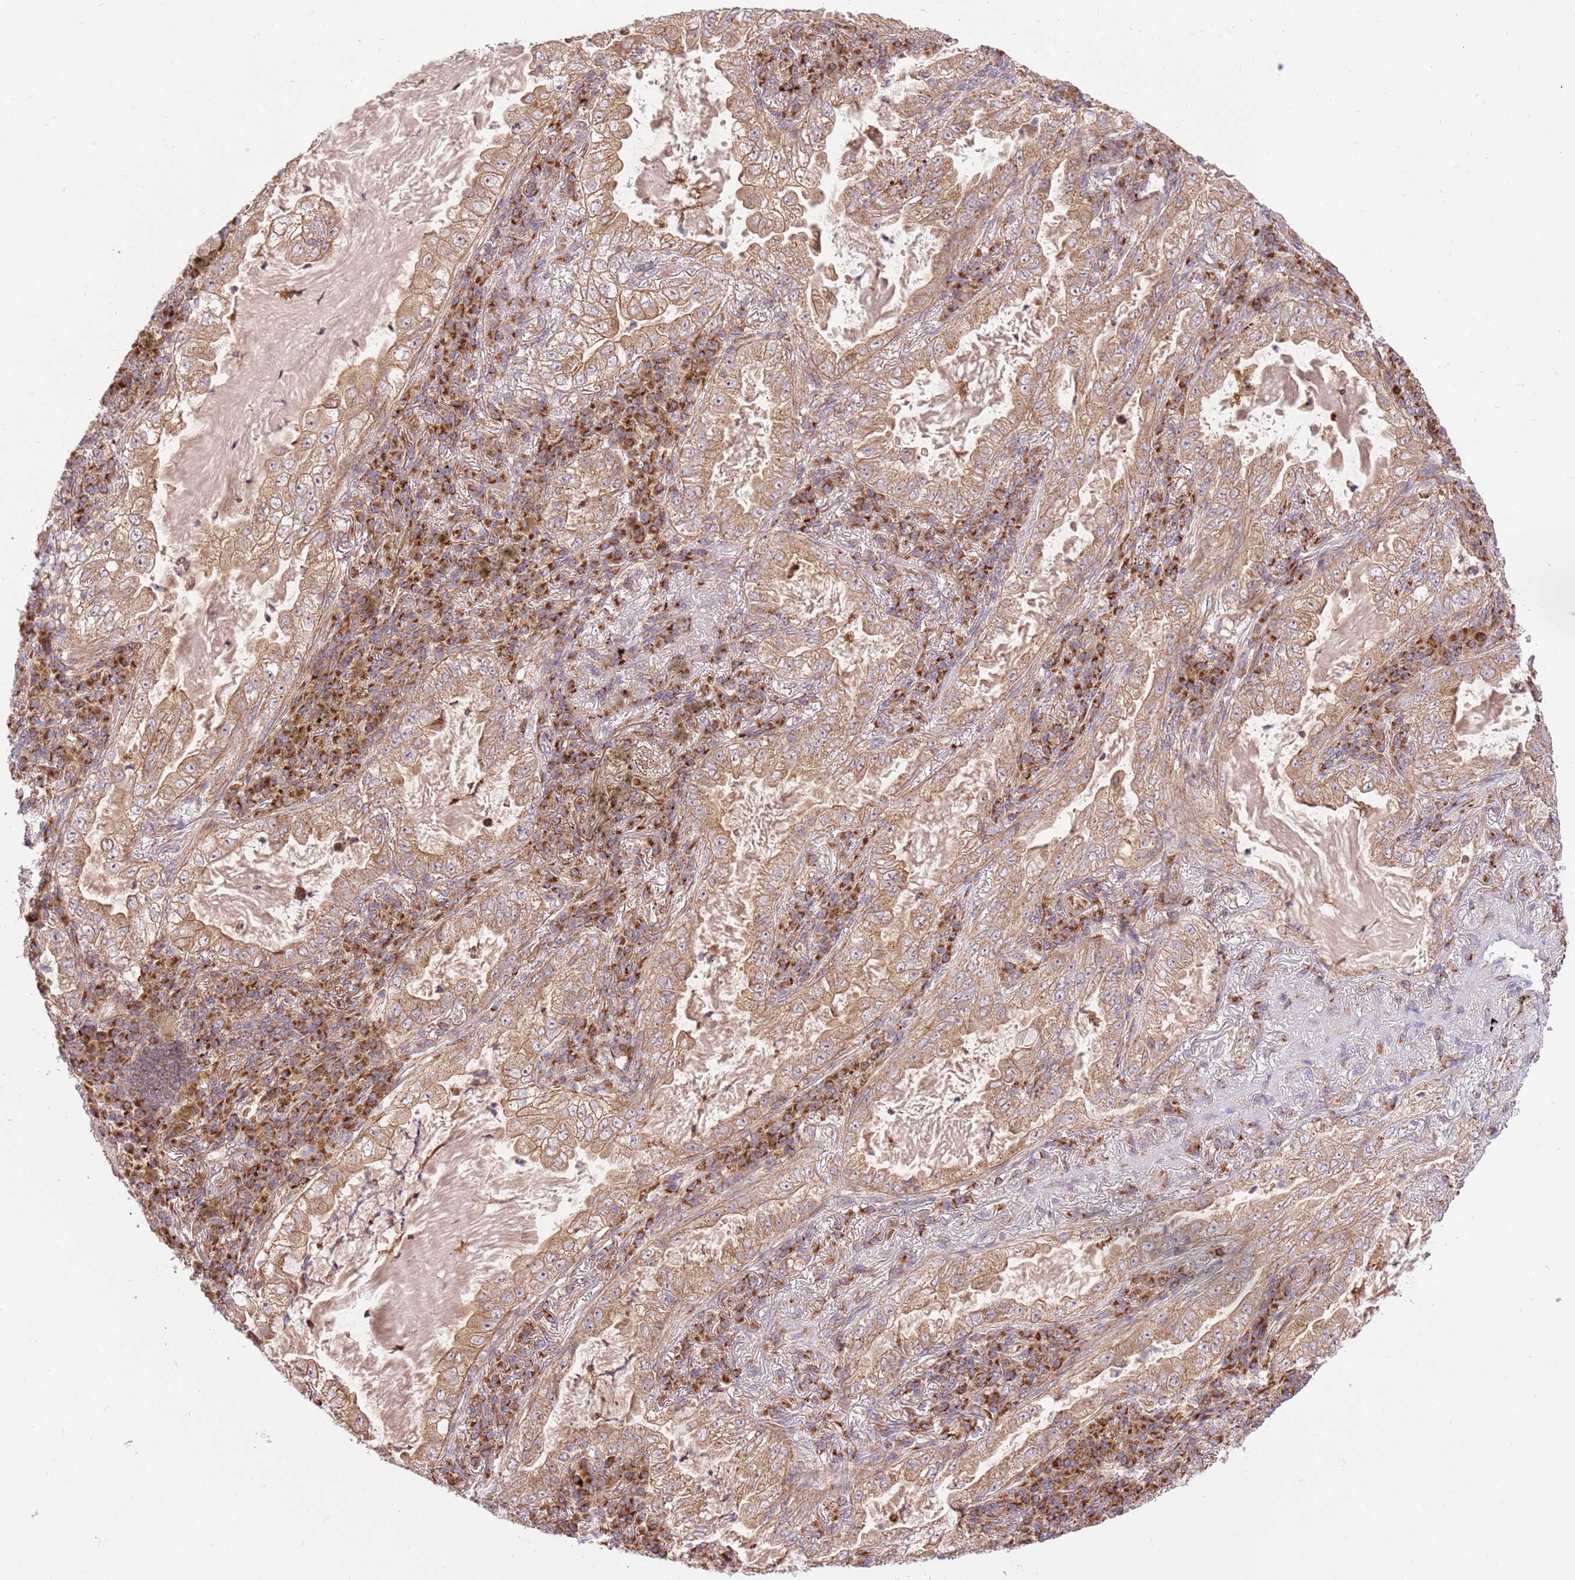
{"staining": {"intensity": "moderate", "quantity": ">75%", "location": "cytoplasmic/membranous"}, "tissue": "lung cancer", "cell_type": "Tumor cells", "image_type": "cancer", "snomed": [{"axis": "morphology", "description": "Adenocarcinoma, NOS"}, {"axis": "topography", "description": "Lung"}], "caption": "Lung cancer stained with DAB immunohistochemistry (IHC) shows medium levels of moderate cytoplasmic/membranous staining in about >75% of tumor cells. Nuclei are stained in blue.", "gene": "SPATA2L", "patient": {"sex": "female", "age": 73}}